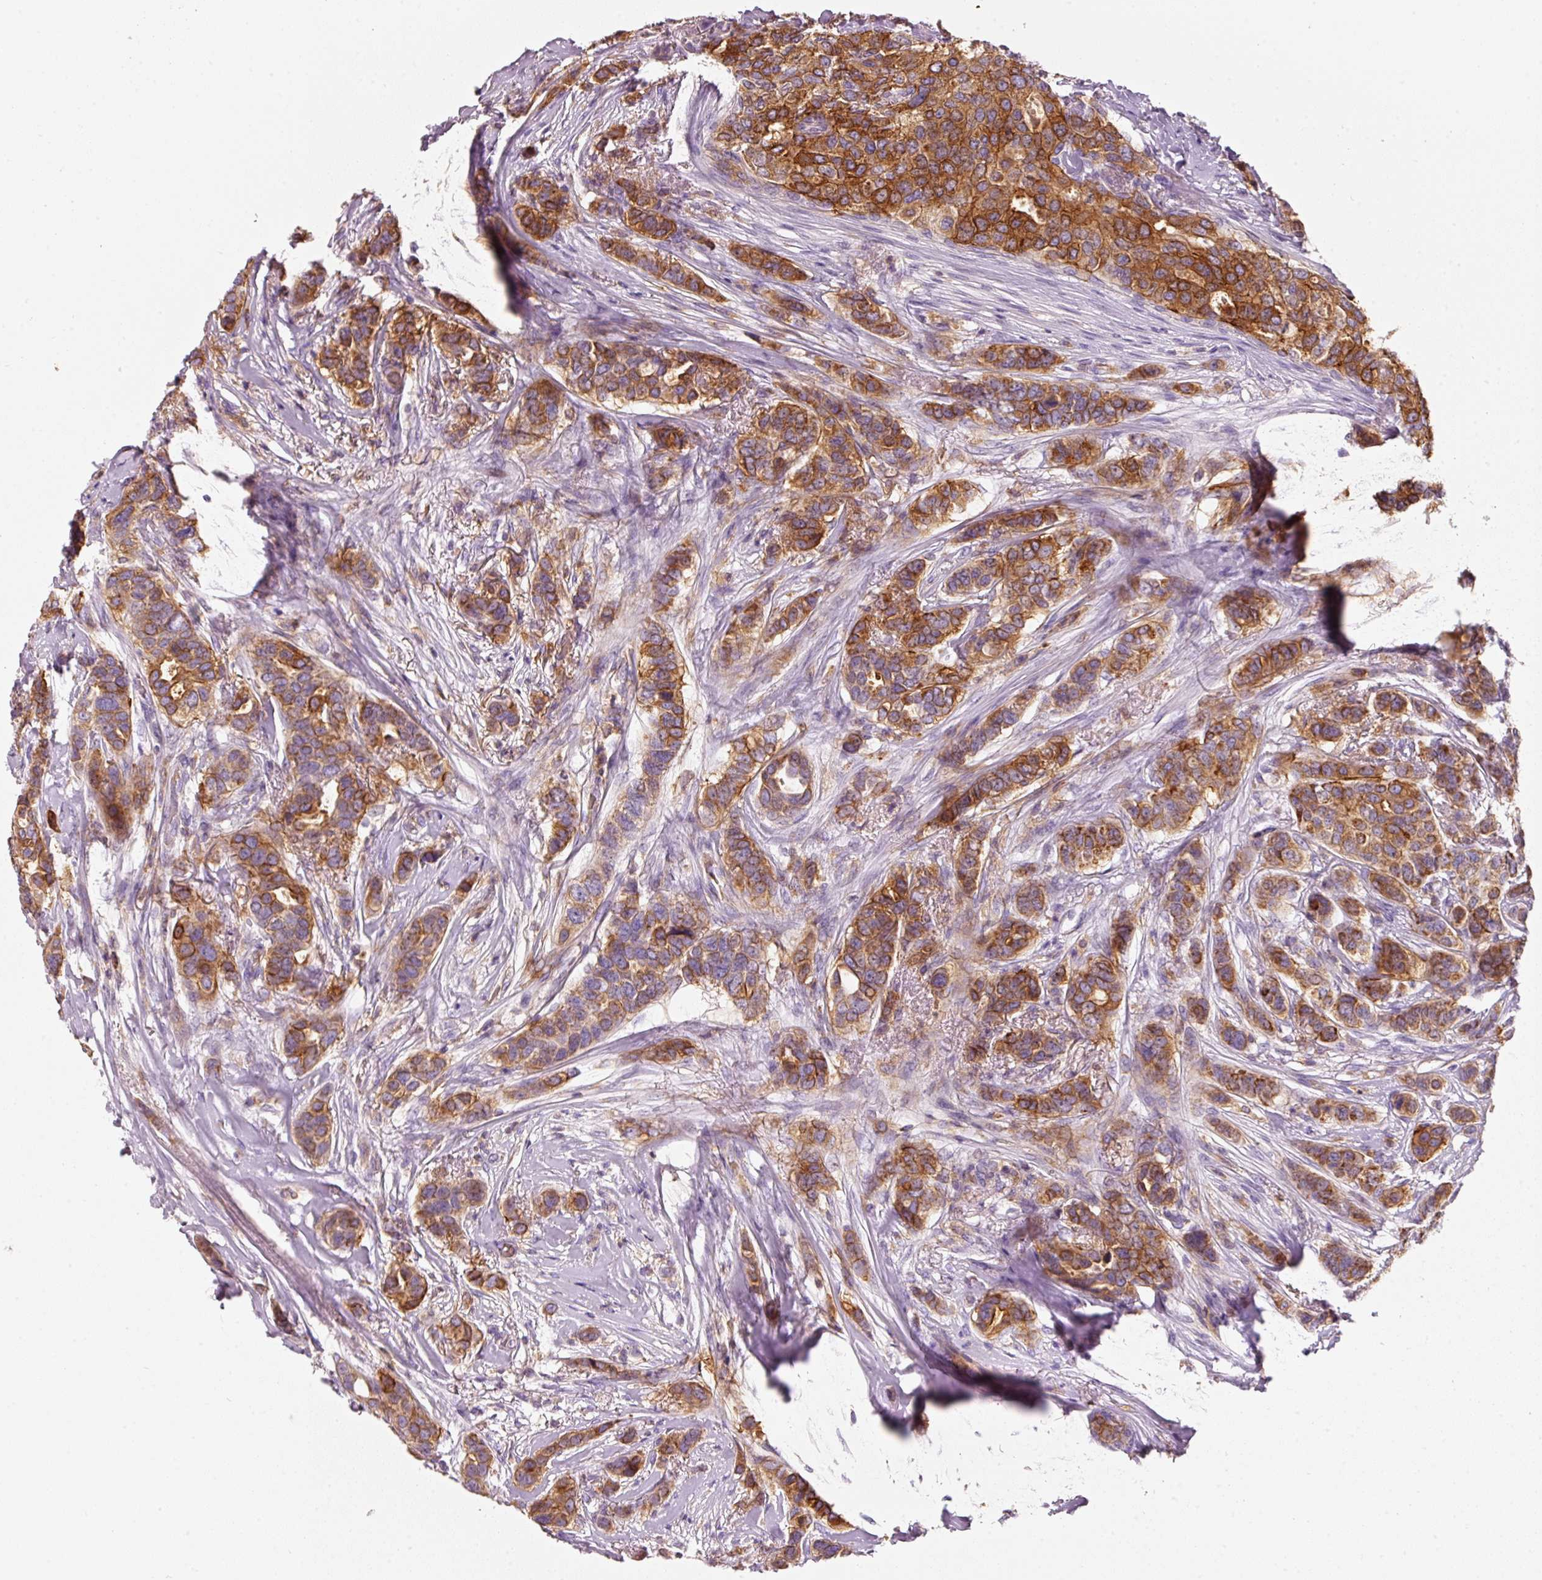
{"staining": {"intensity": "strong", "quantity": "25%-75%", "location": "cytoplasmic/membranous"}, "tissue": "breast cancer", "cell_type": "Tumor cells", "image_type": "cancer", "snomed": [{"axis": "morphology", "description": "Lobular carcinoma"}, {"axis": "topography", "description": "Breast"}], "caption": "Immunohistochemistry (IHC) (DAB (3,3'-diaminobenzidine)) staining of breast lobular carcinoma reveals strong cytoplasmic/membranous protein staining in approximately 25%-75% of tumor cells.", "gene": "IQGAP2", "patient": {"sex": "female", "age": 51}}